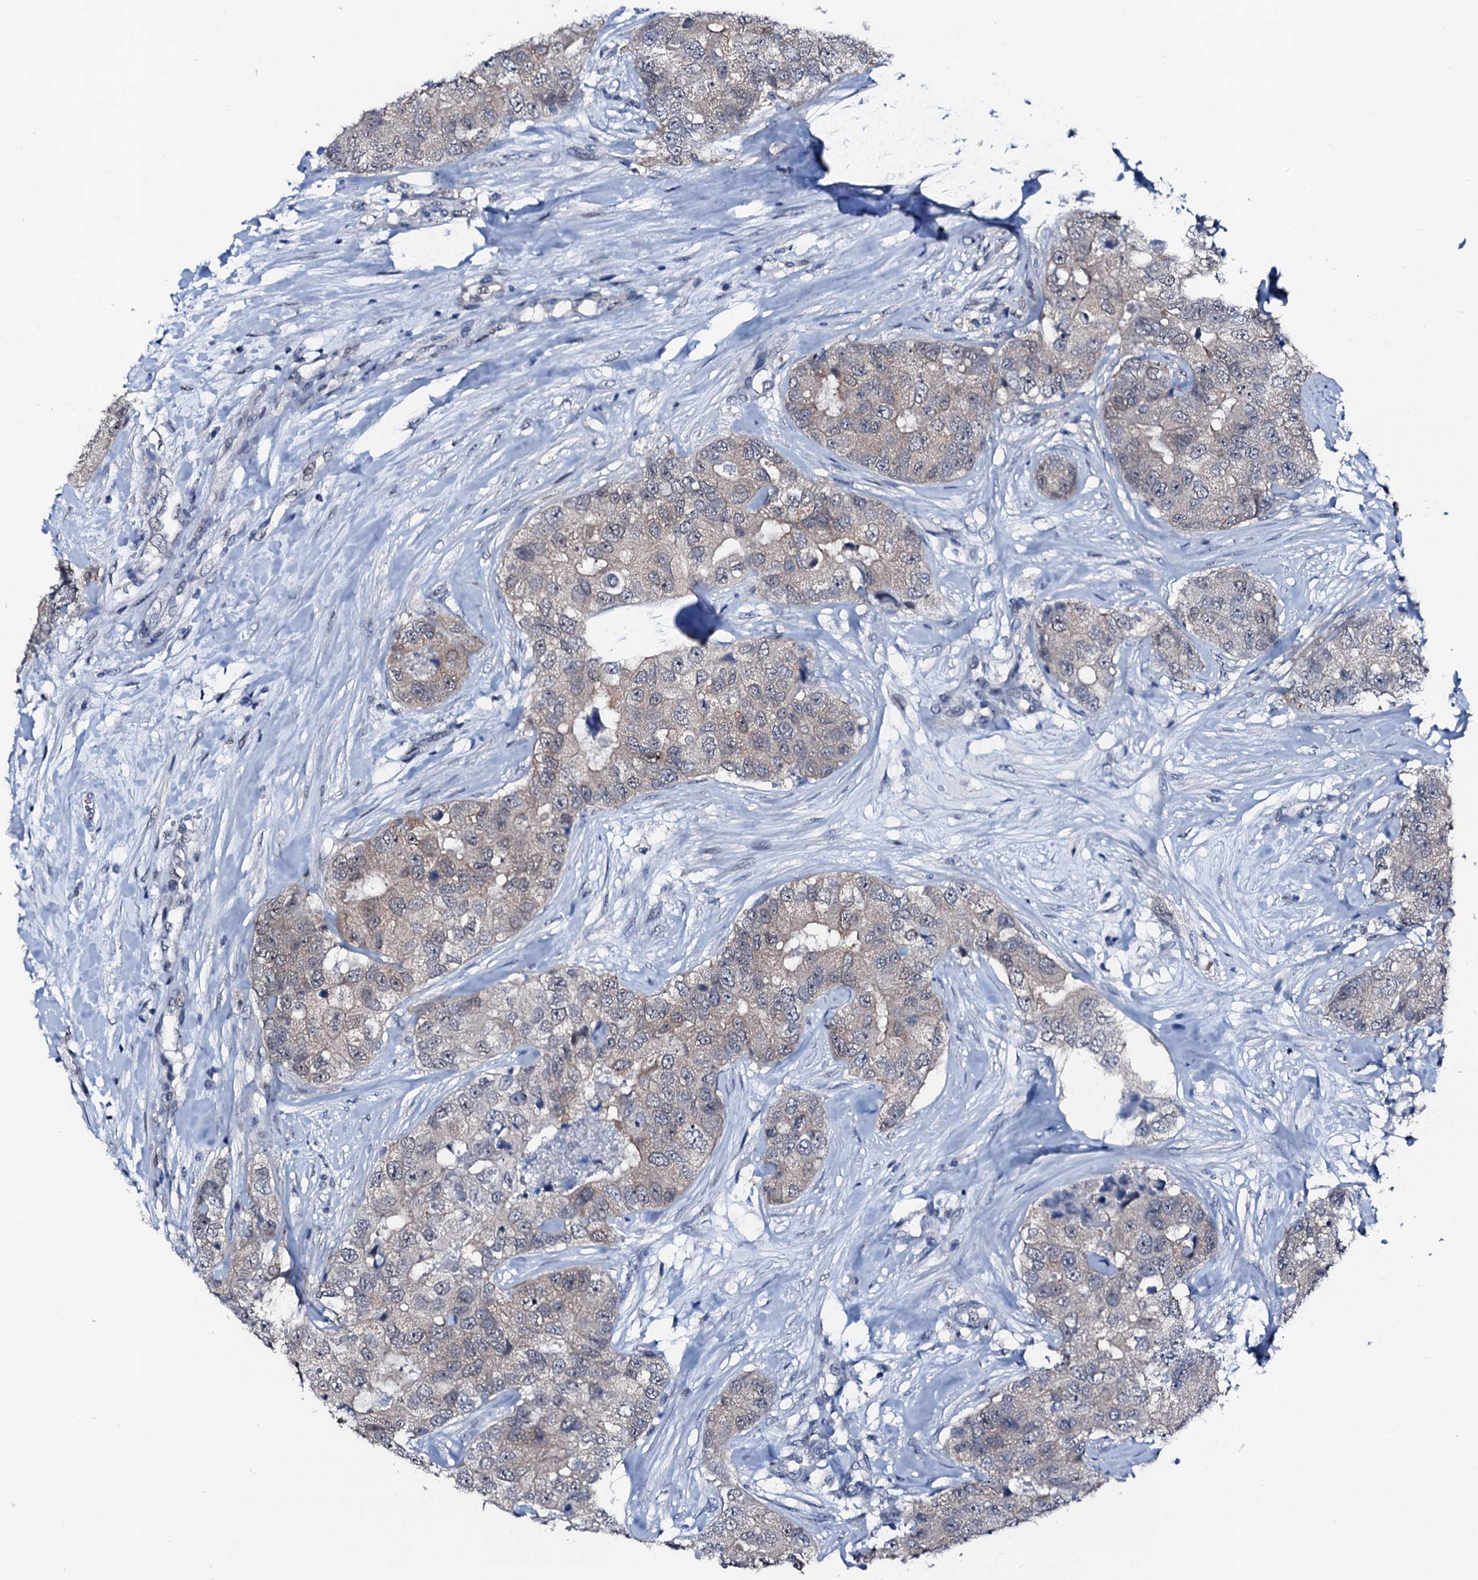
{"staining": {"intensity": "weak", "quantity": "25%-75%", "location": "cytoplasmic/membranous"}, "tissue": "breast cancer", "cell_type": "Tumor cells", "image_type": "cancer", "snomed": [{"axis": "morphology", "description": "Duct carcinoma"}, {"axis": "topography", "description": "Breast"}], "caption": "The histopathology image demonstrates immunohistochemical staining of breast invasive ductal carcinoma. There is weak cytoplasmic/membranous expression is seen in about 25%-75% of tumor cells.", "gene": "TRAFD1", "patient": {"sex": "female", "age": 62}}